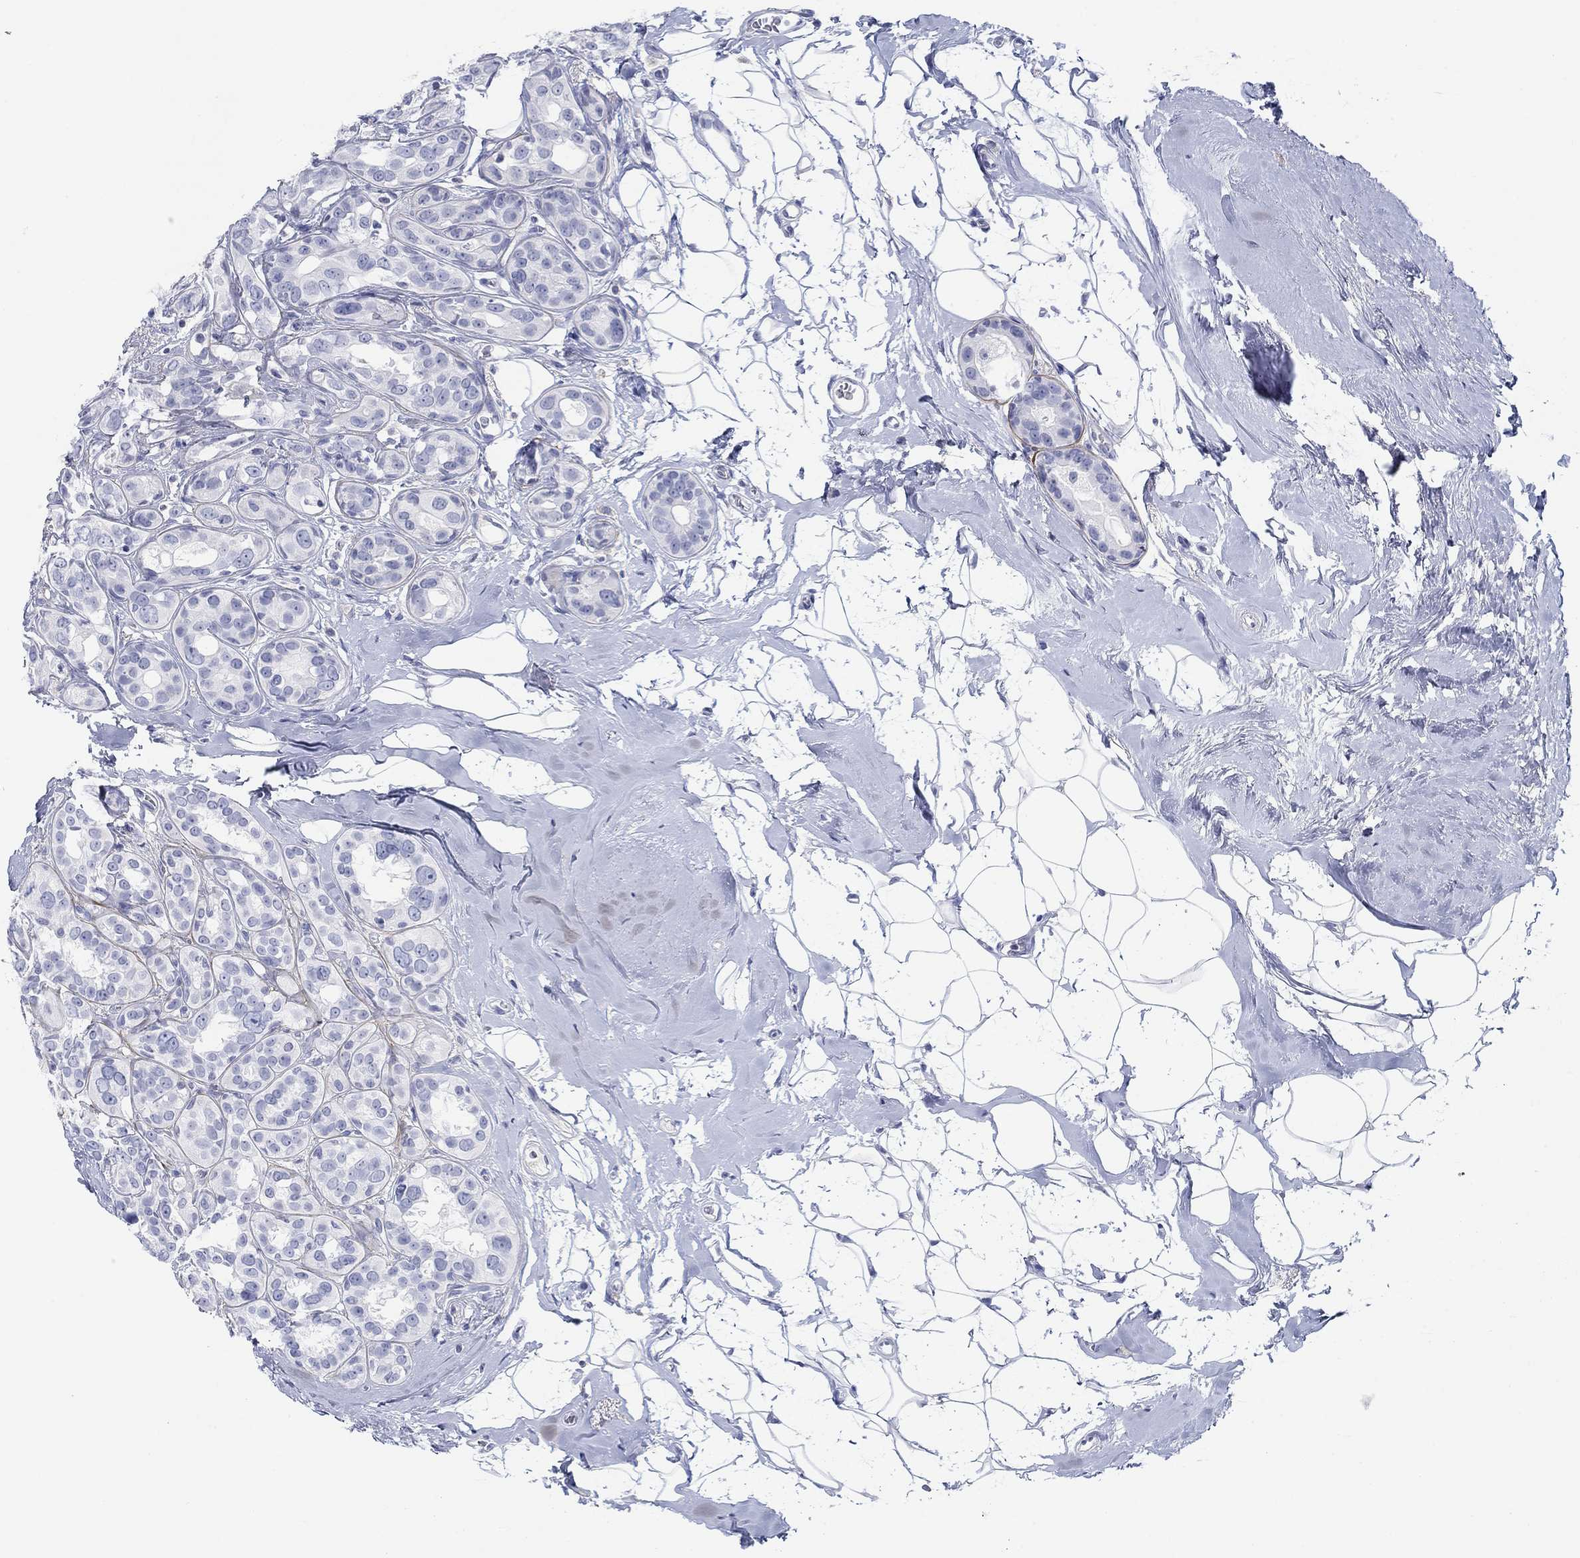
{"staining": {"intensity": "negative", "quantity": "none", "location": "none"}, "tissue": "breast cancer", "cell_type": "Tumor cells", "image_type": "cancer", "snomed": [{"axis": "morphology", "description": "Duct carcinoma"}, {"axis": "topography", "description": "Breast"}], "caption": "There is no significant staining in tumor cells of breast cancer.", "gene": "PDYN", "patient": {"sex": "female", "age": 55}}